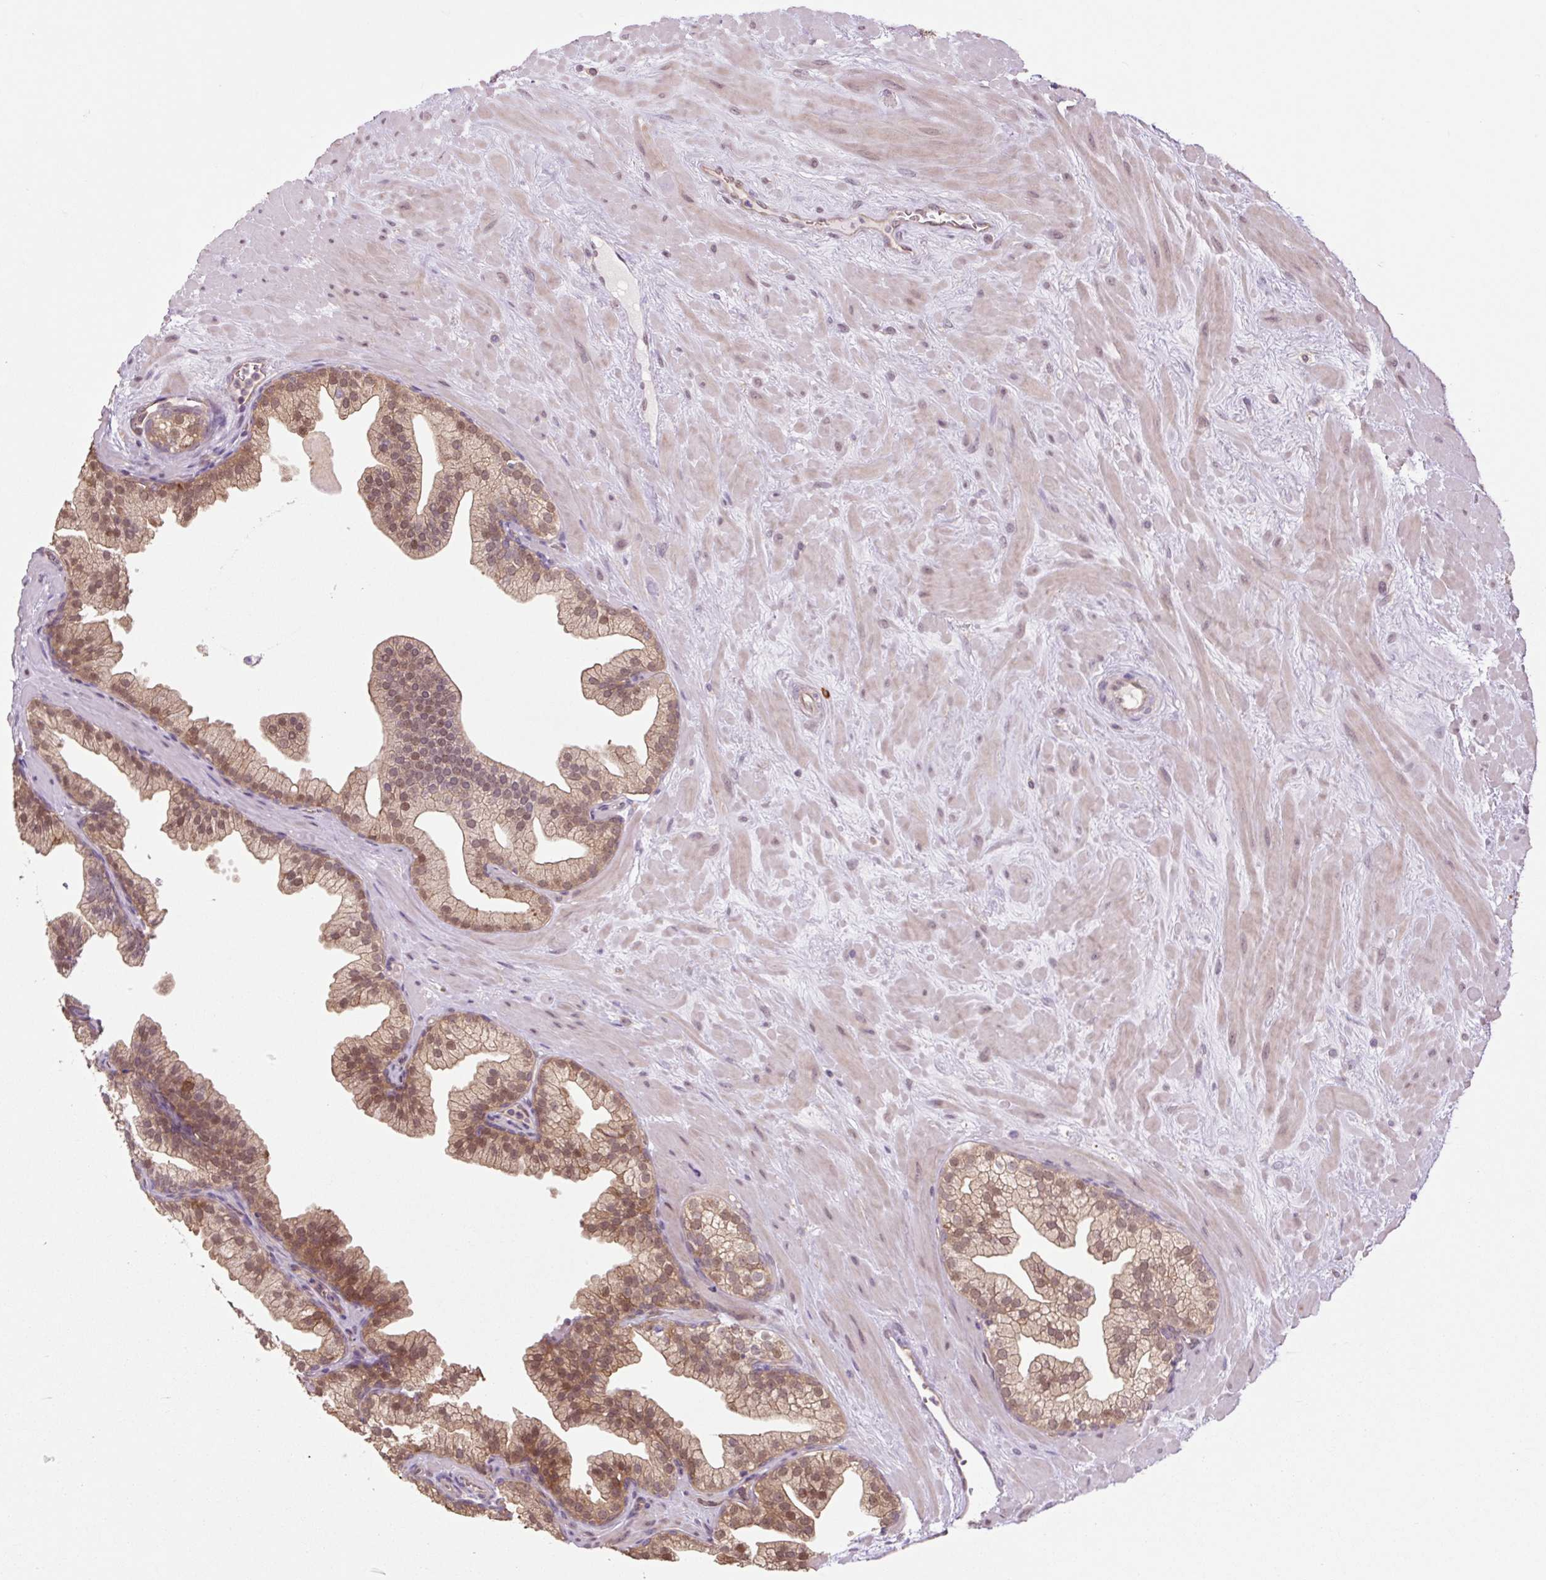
{"staining": {"intensity": "moderate", "quantity": ">75%", "location": "cytoplasmic/membranous,nuclear"}, "tissue": "prostate", "cell_type": "Glandular cells", "image_type": "normal", "snomed": [{"axis": "morphology", "description": "Normal tissue, NOS"}, {"axis": "topography", "description": "Prostate"}, {"axis": "topography", "description": "Peripheral nerve tissue"}], "caption": "Immunohistochemistry (IHC) of normal prostate reveals medium levels of moderate cytoplasmic/membranous,nuclear expression in about >75% of glandular cells. (DAB IHC with brightfield microscopy, high magnification).", "gene": "TPT1", "patient": {"sex": "male", "age": 61}}